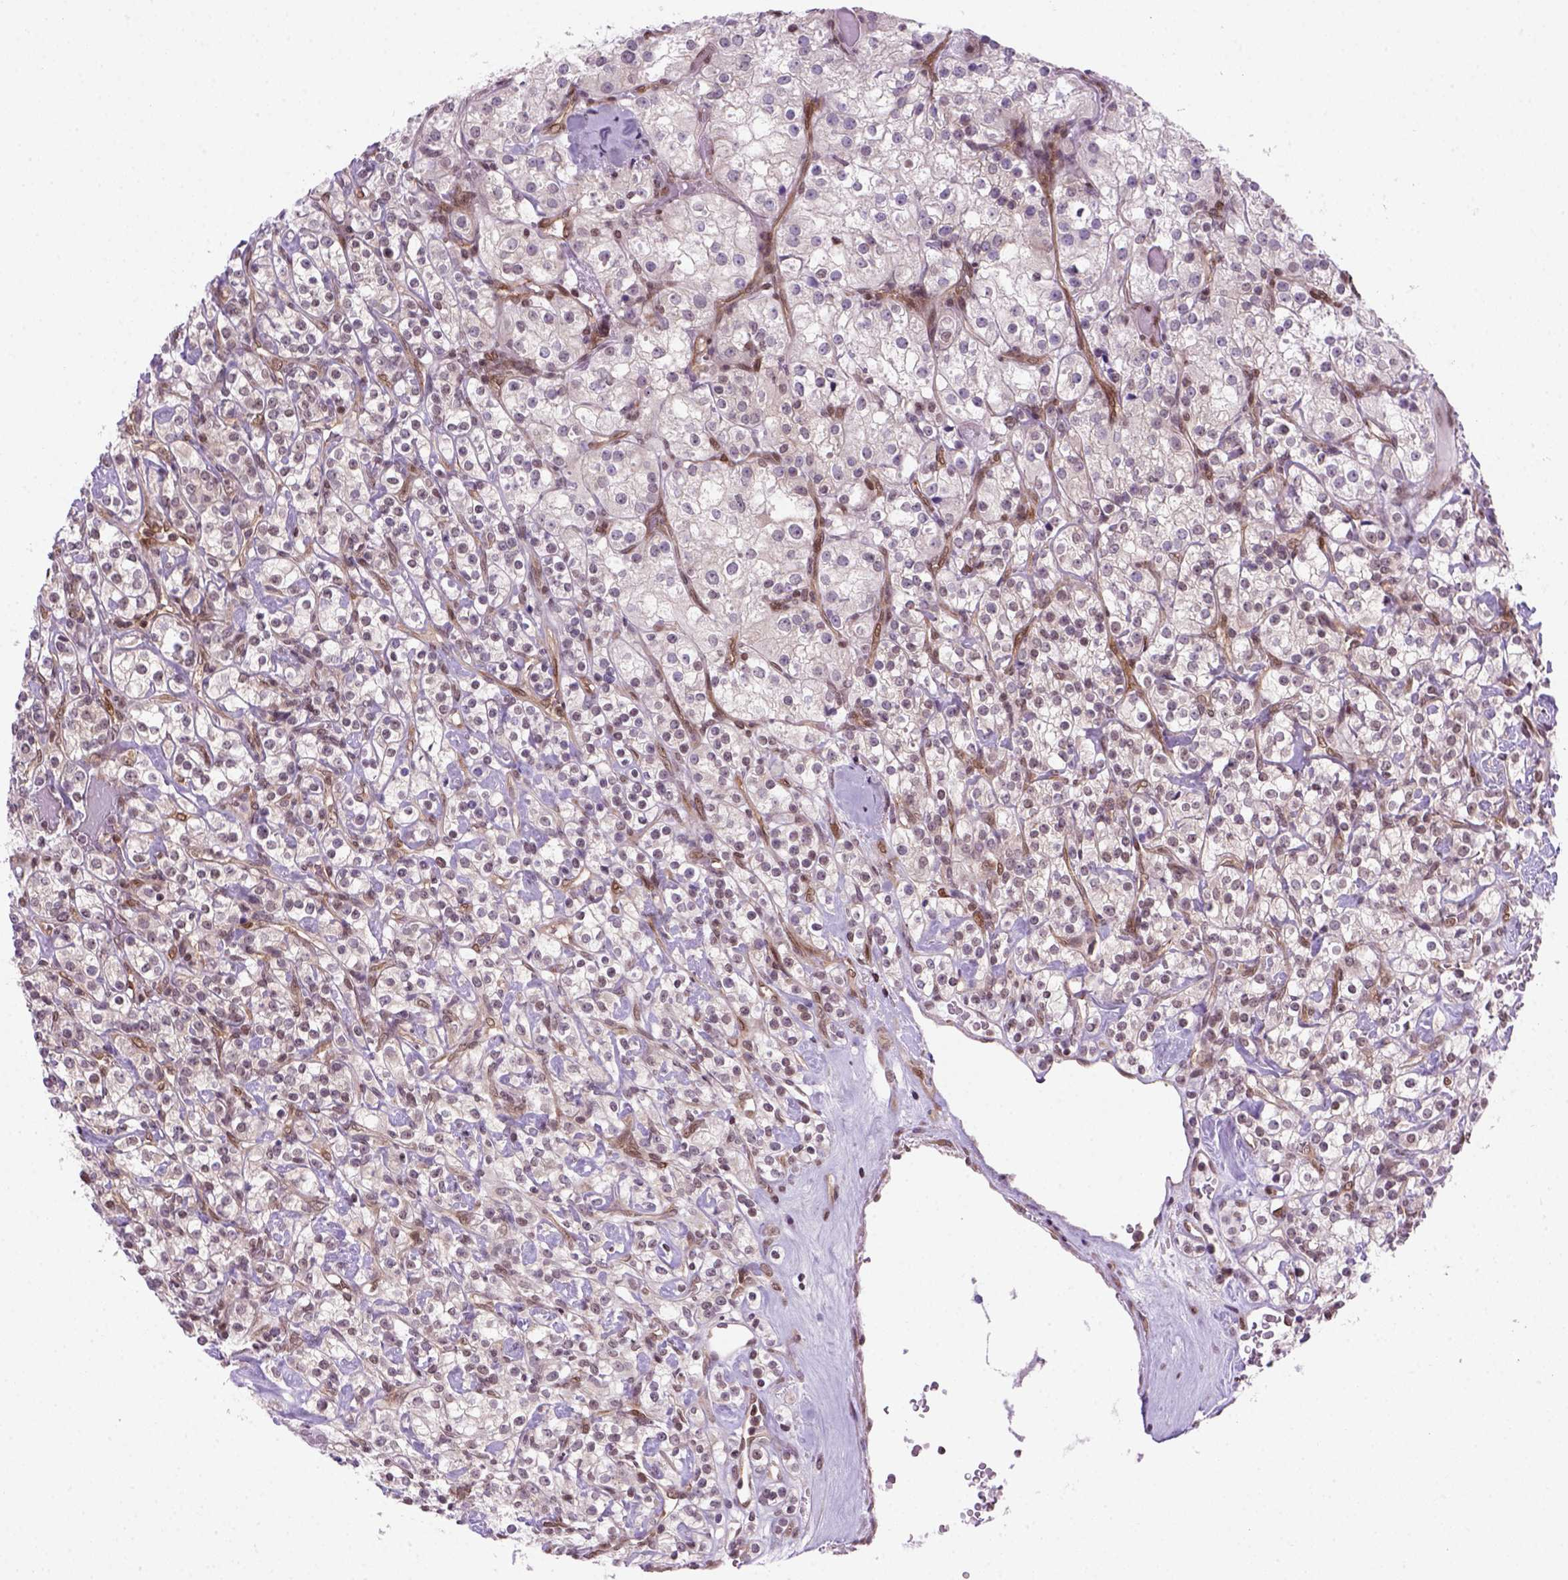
{"staining": {"intensity": "weak", "quantity": "<25%", "location": "nuclear"}, "tissue": "renal cancer", "cell_type": "Tumor cells", "image_type": "cancer", "snomed": [{"axis": "morphology", "description": "Adenocarcinoma, NOS"}, {"axis": "topography", "description": "Kidney"}], "caption": "This is an immunohistochemistry photomicrograph of renal cancer (adenocarcinoma). There is no positivity in tumor cells.", "gene": "MGMT", "patient": {"sex": "male", "age": 77}}